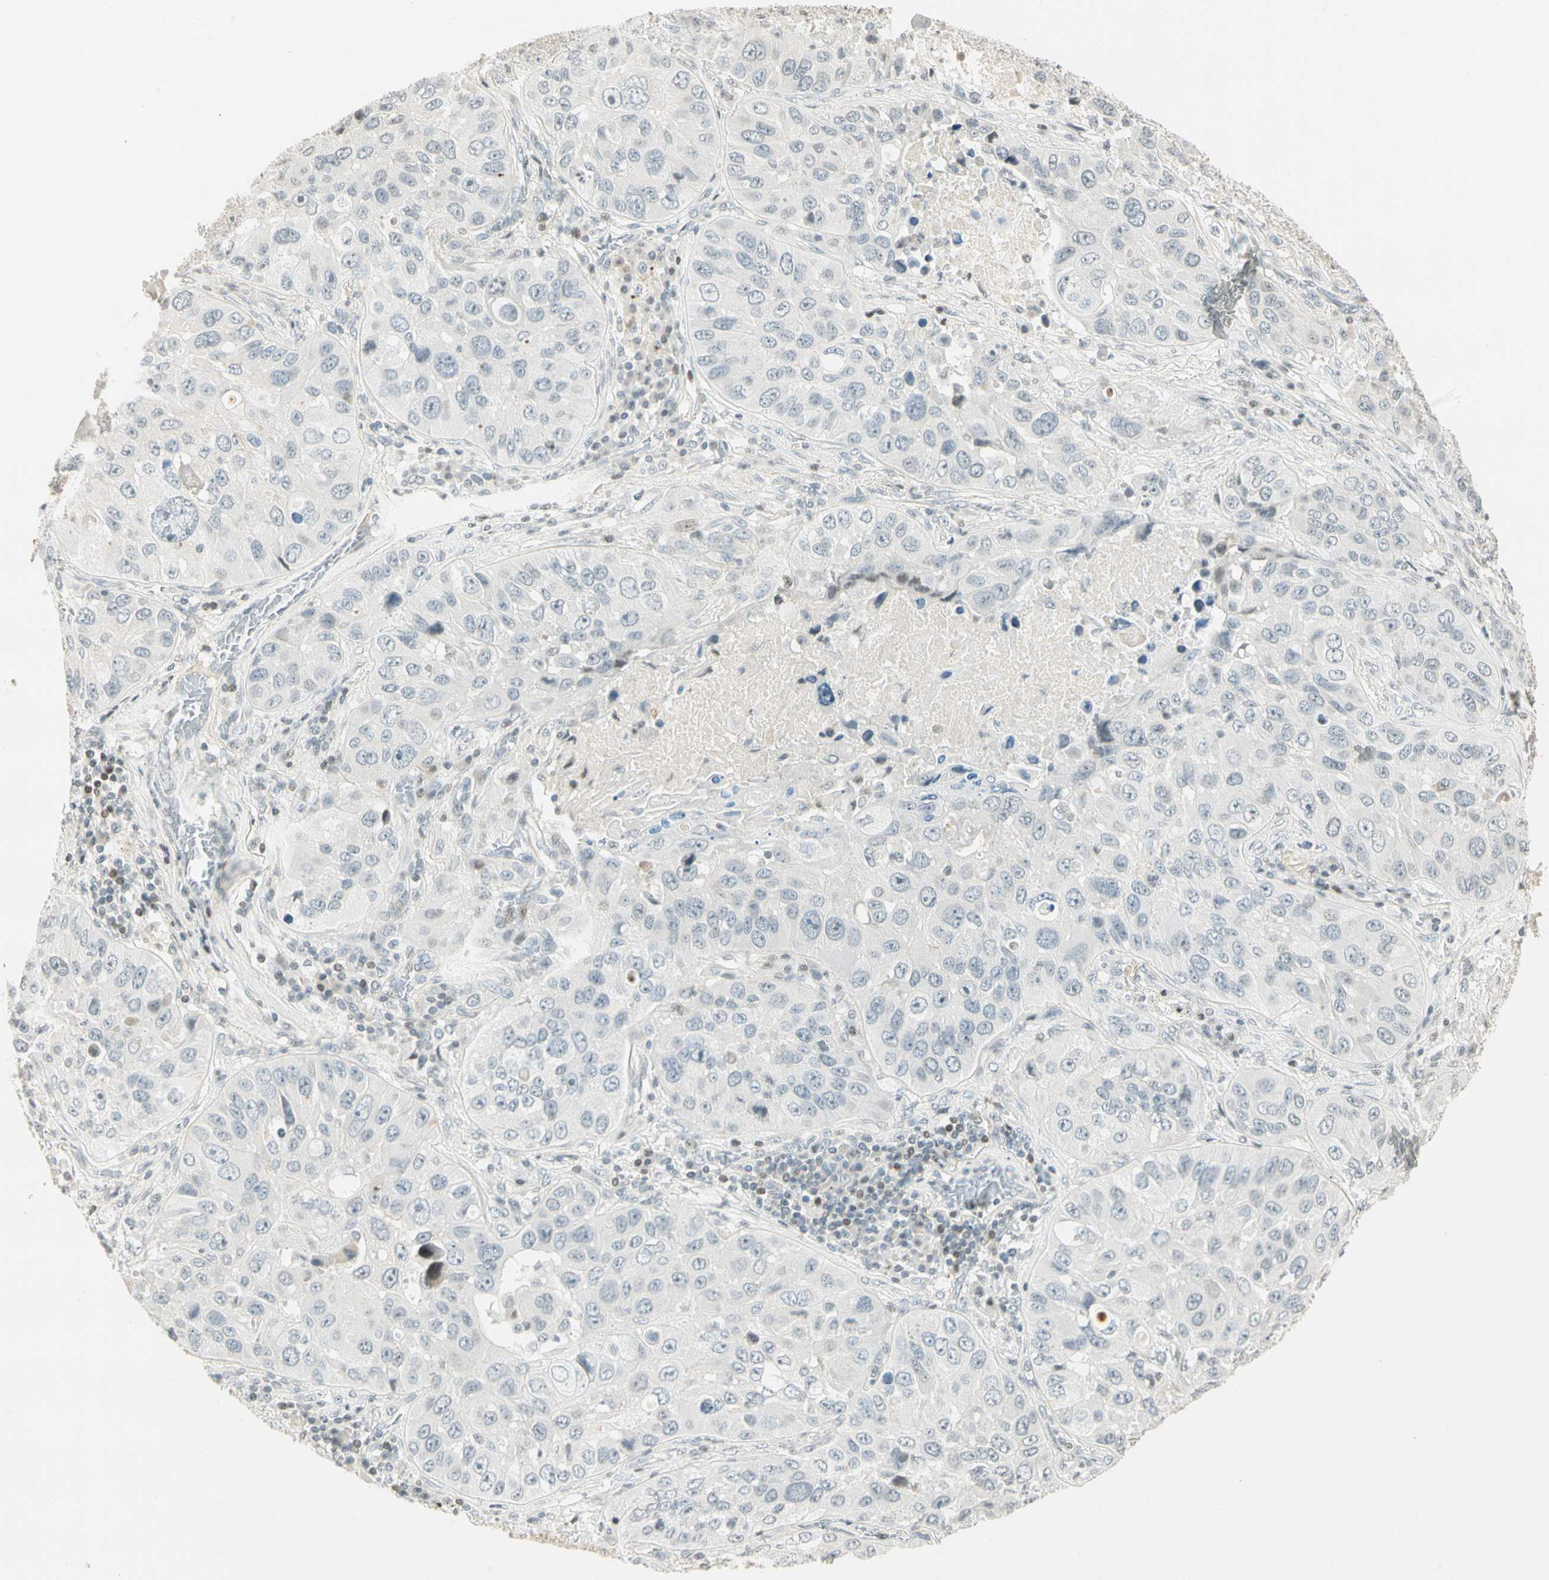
{"staining": {"intensity": "weak", "quantity": "<25%", "location": "nuclear"}, "tissue": "lung cancer", "cell_type": "Tumor cells", "image_type": "cancer", "snomed": [{"axis": "morphology", "description": "Squamous cell carcinoma, NOS"}, {"axis": "topography", "description": "Lung"}], "caption": "Immunohistochemistry (IHC) of human lung squamous cell carcinoma reveals no positivity in tumor cells.", "gene": "SMAD3", "patient": {"sex": "male", "age": 57}}